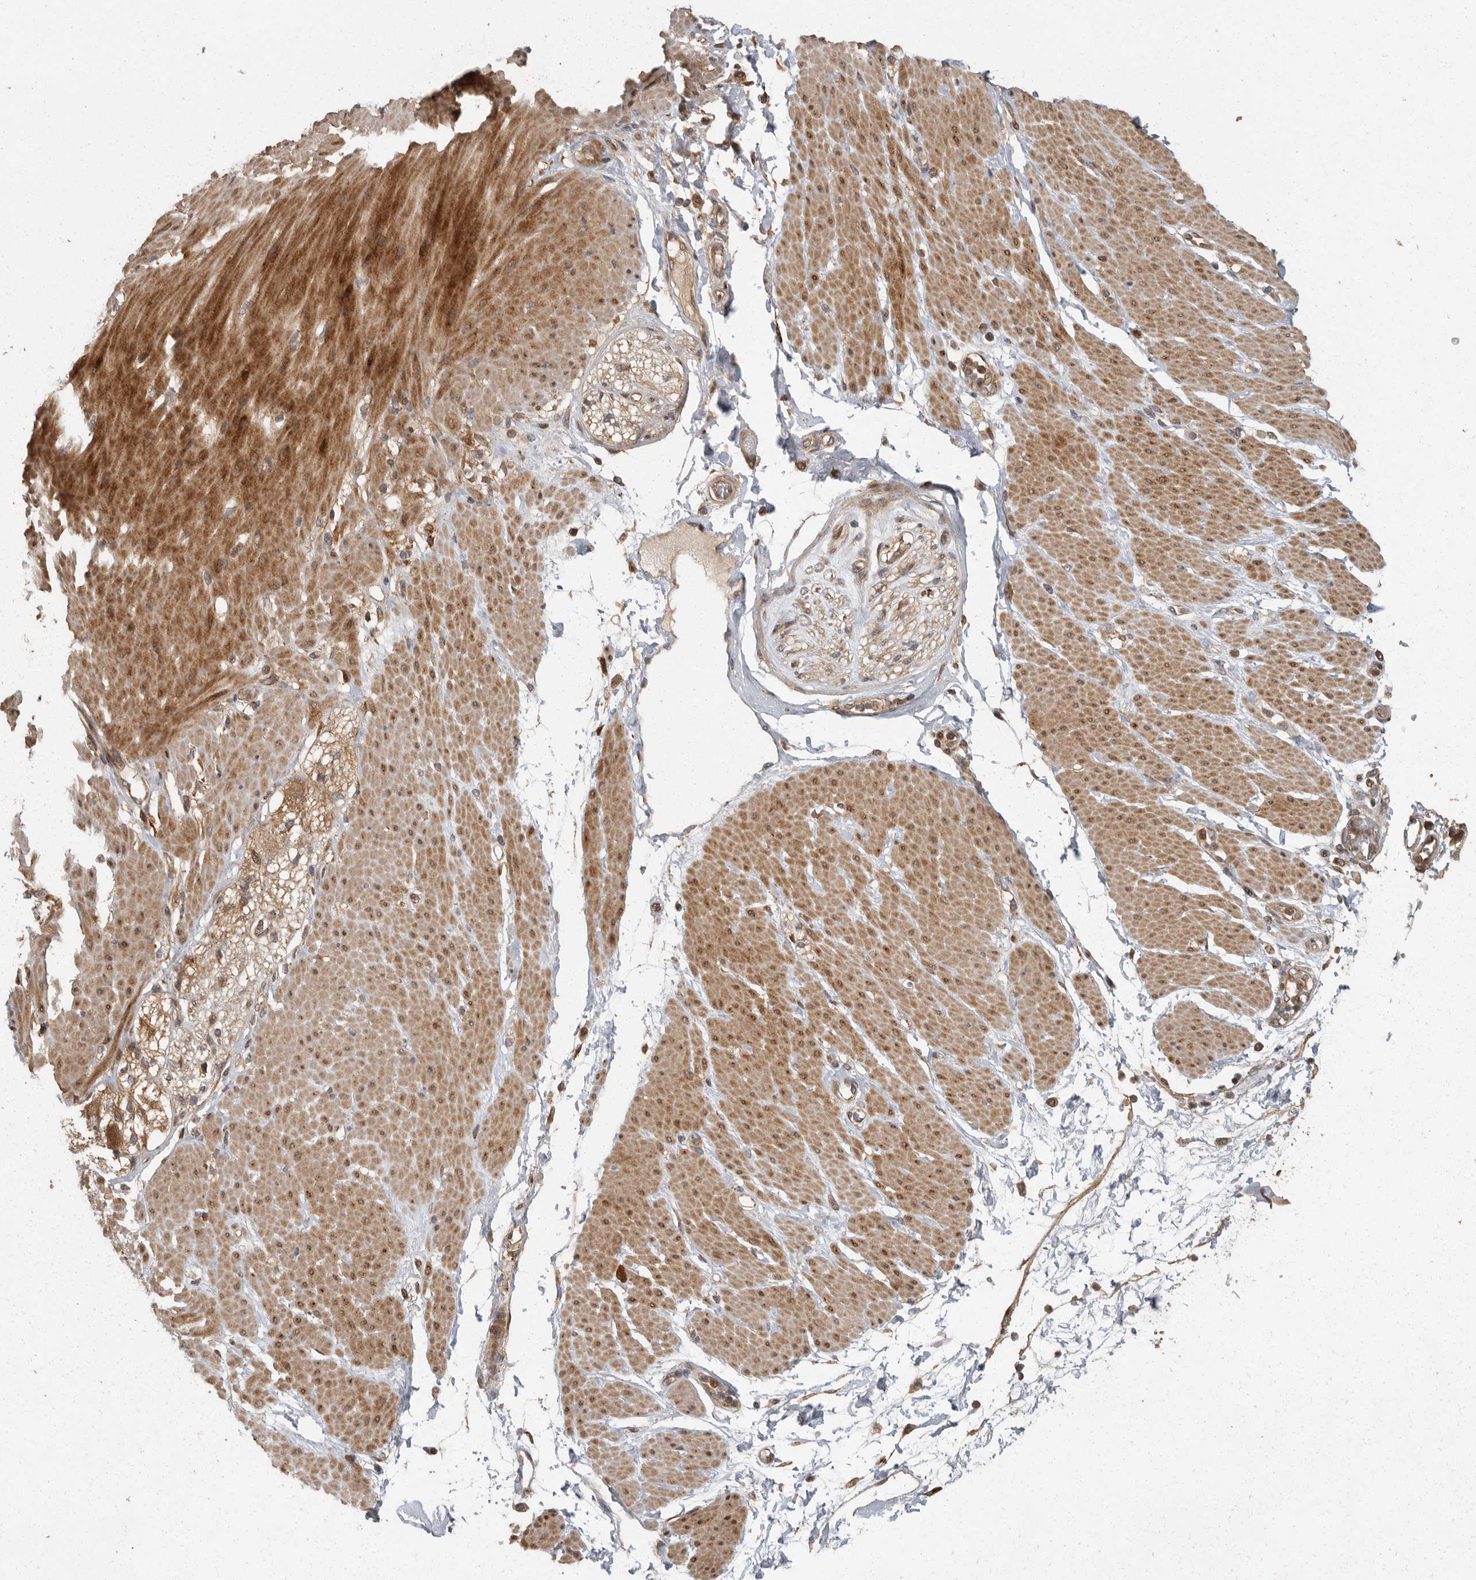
{"staining": {"intensity": "moderate", "quantity": ">75%", "location": "cytoplasmic/membranous"}, "tissue": "adipose tissue", "cell_type": "Adipocytes", "image_type": "normal", "snomed": [{"axis": "morphology", "description": "Normal tissue, NOS"}, {"axis": "morphology", "description": "Adenocarcinoma, NOS"}, {"axis": "topography", "description": "Duodenum"}, {"axis": "topography", "description": "Peripheral nerve tissue"}], "caption": "Immunohistochemical staining of normal human adipose tissue exhibits moderate cytoplasmic/membranous protein expression in about >75% of adipocytes.", "gene": "SWT1", "patient": {"sex": "female", "age": 60}}